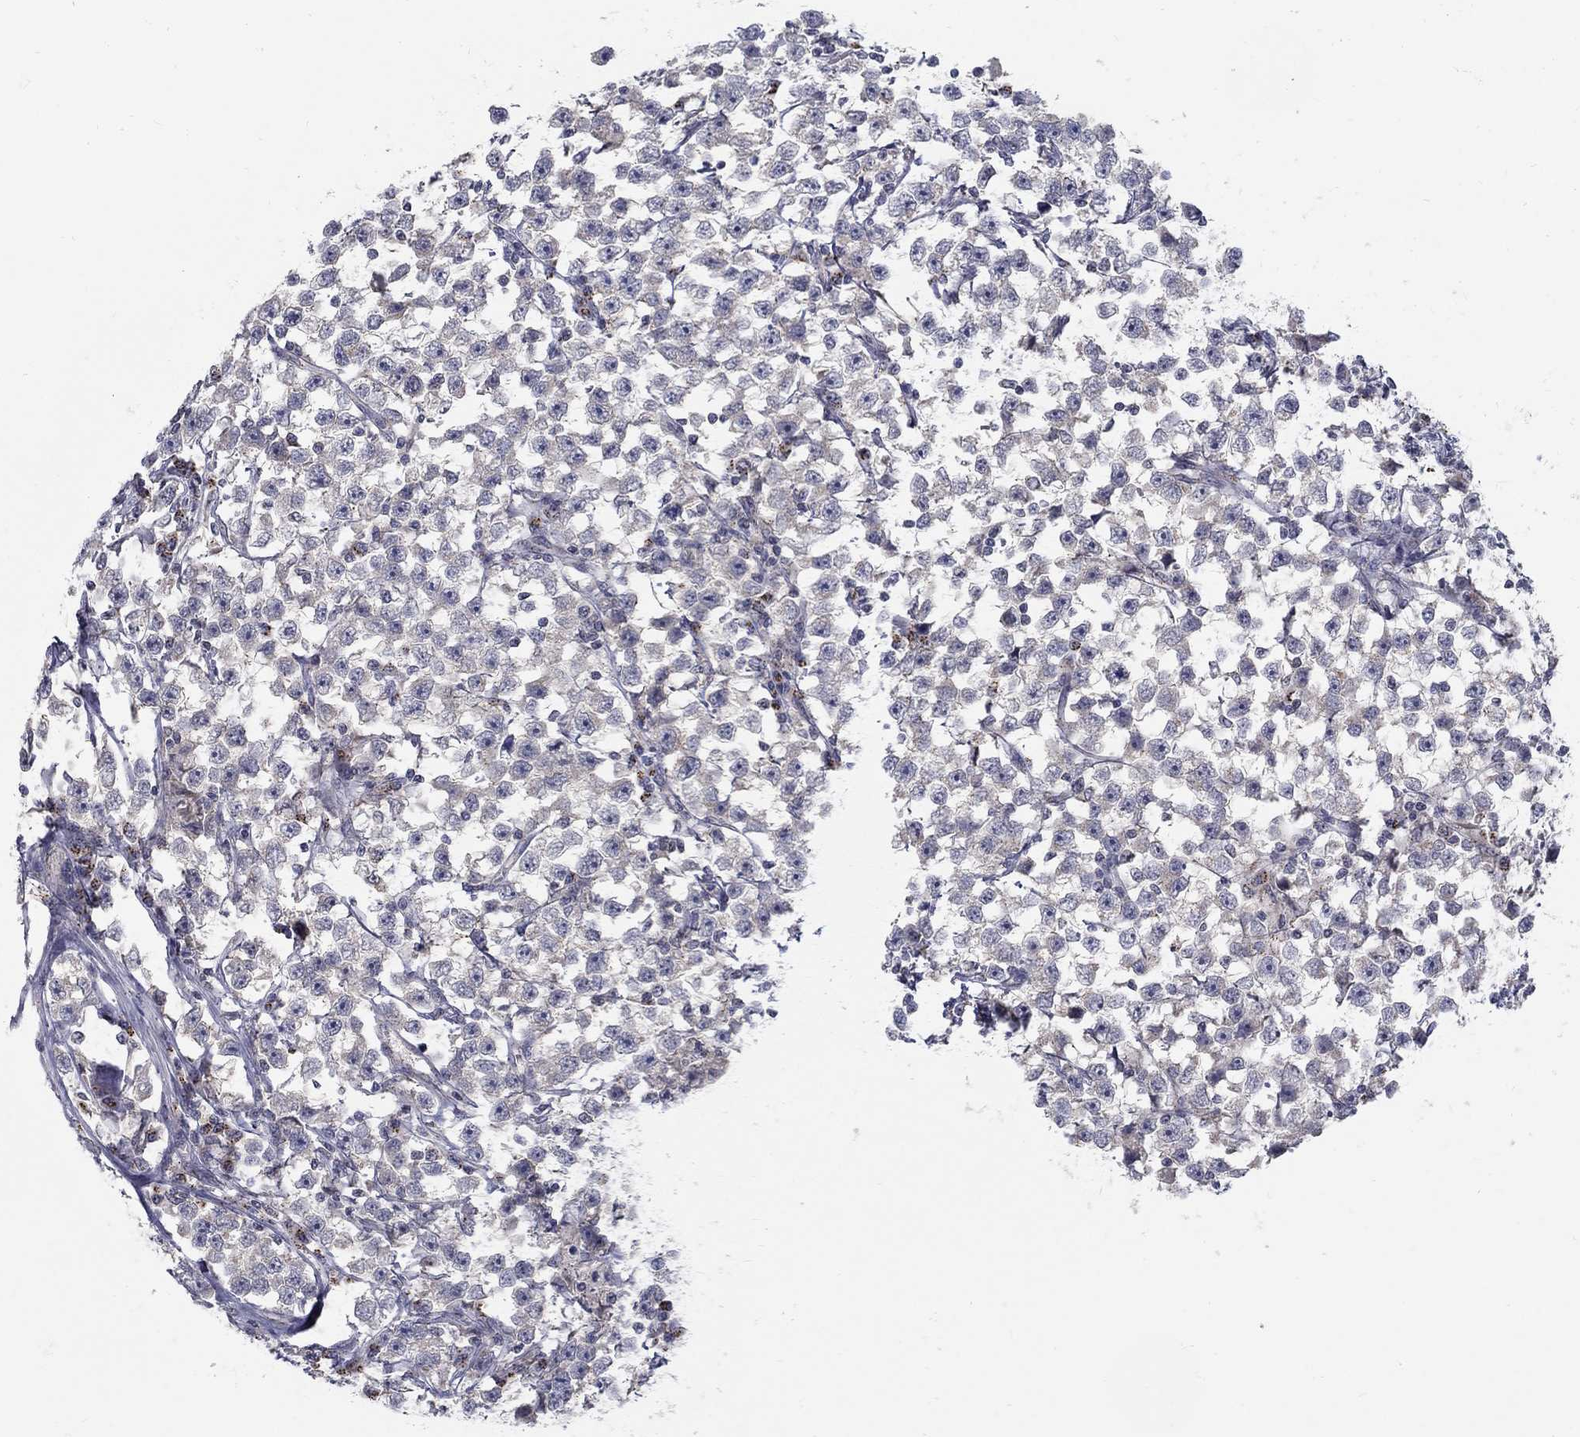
{"staining": {"intensity": "negative", "quantity": "none", "location": "none"}, "tissue": "testis cancer", "cell_type": "Tumor cells", "image_type": "cancer", "snomed": [{"axis": "morphology", "description": "Seminoma, NOS"}, {"axis": "topography", "description": "Testis"}], "caption": "High magnification brightfield microscopy of testis cancer stained with DAB (3,3'-diaminobenzidine) (brown) and counterstained with hematoxylin (blue): tumor cells show no significant staining.", "gene": "PANK3", "patient": {"sex": "male", "age": 33}}